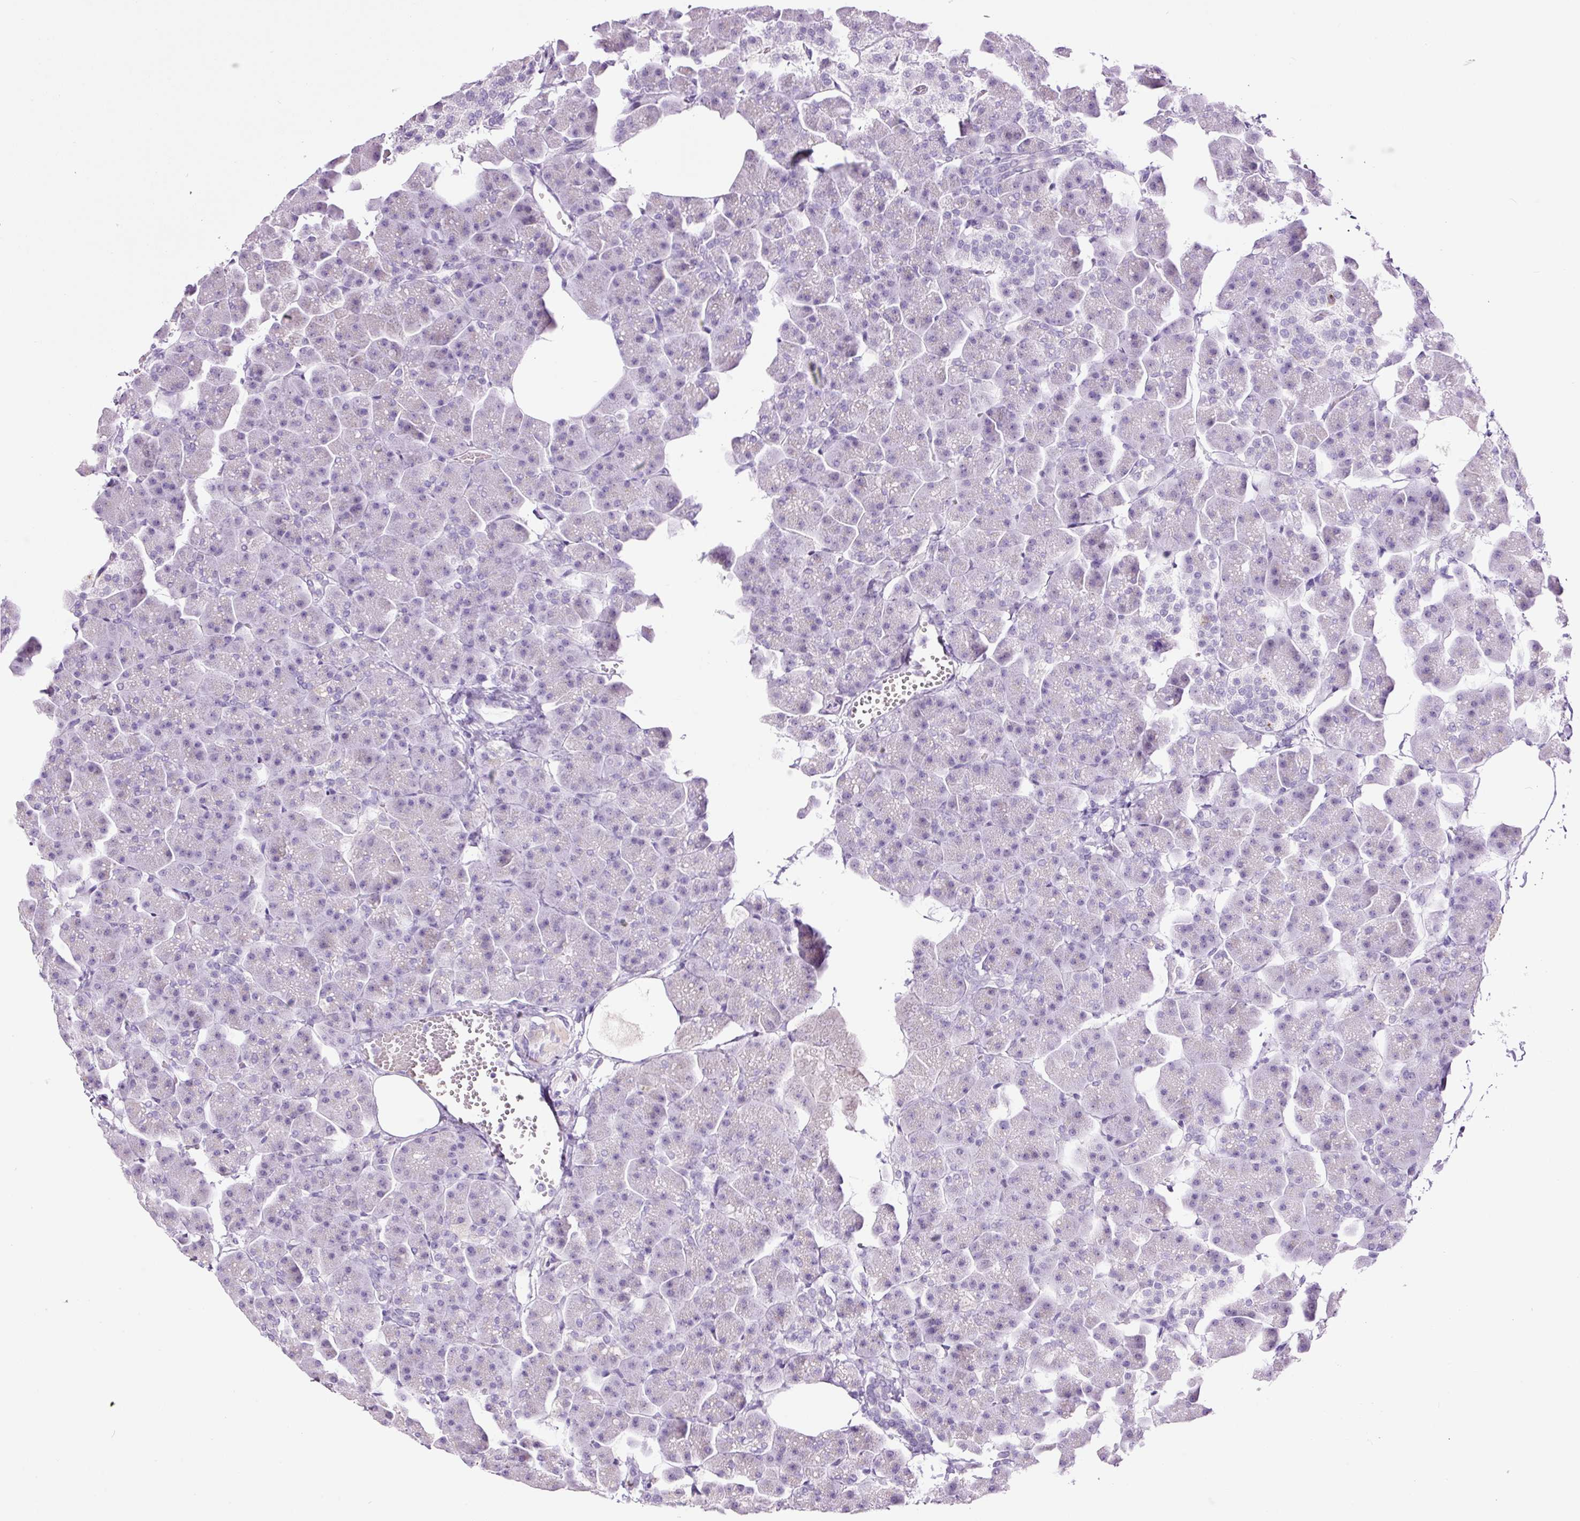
{"staining": {"intensity": "negative", "quantity": "none", "location": "none"}, "tissue": "pancreas", "cell_type": "Exocrine glandular cells", "image_type": "normal", "snomed": [{"axis": "morphology", "description": "Normal tissue, NOS"}, {"axis": "topography", "description": "Pancreas"}], "caption": "Exocrine glandular cells show no significant protein positivity in benign pancreas. (DAB (3,3'-diaminobenzidine) immunohistochemistry (IHC) with hematoxylin counter stain).", "gene": "KLF1", "patient": {"sex": "male", "age": 35}}